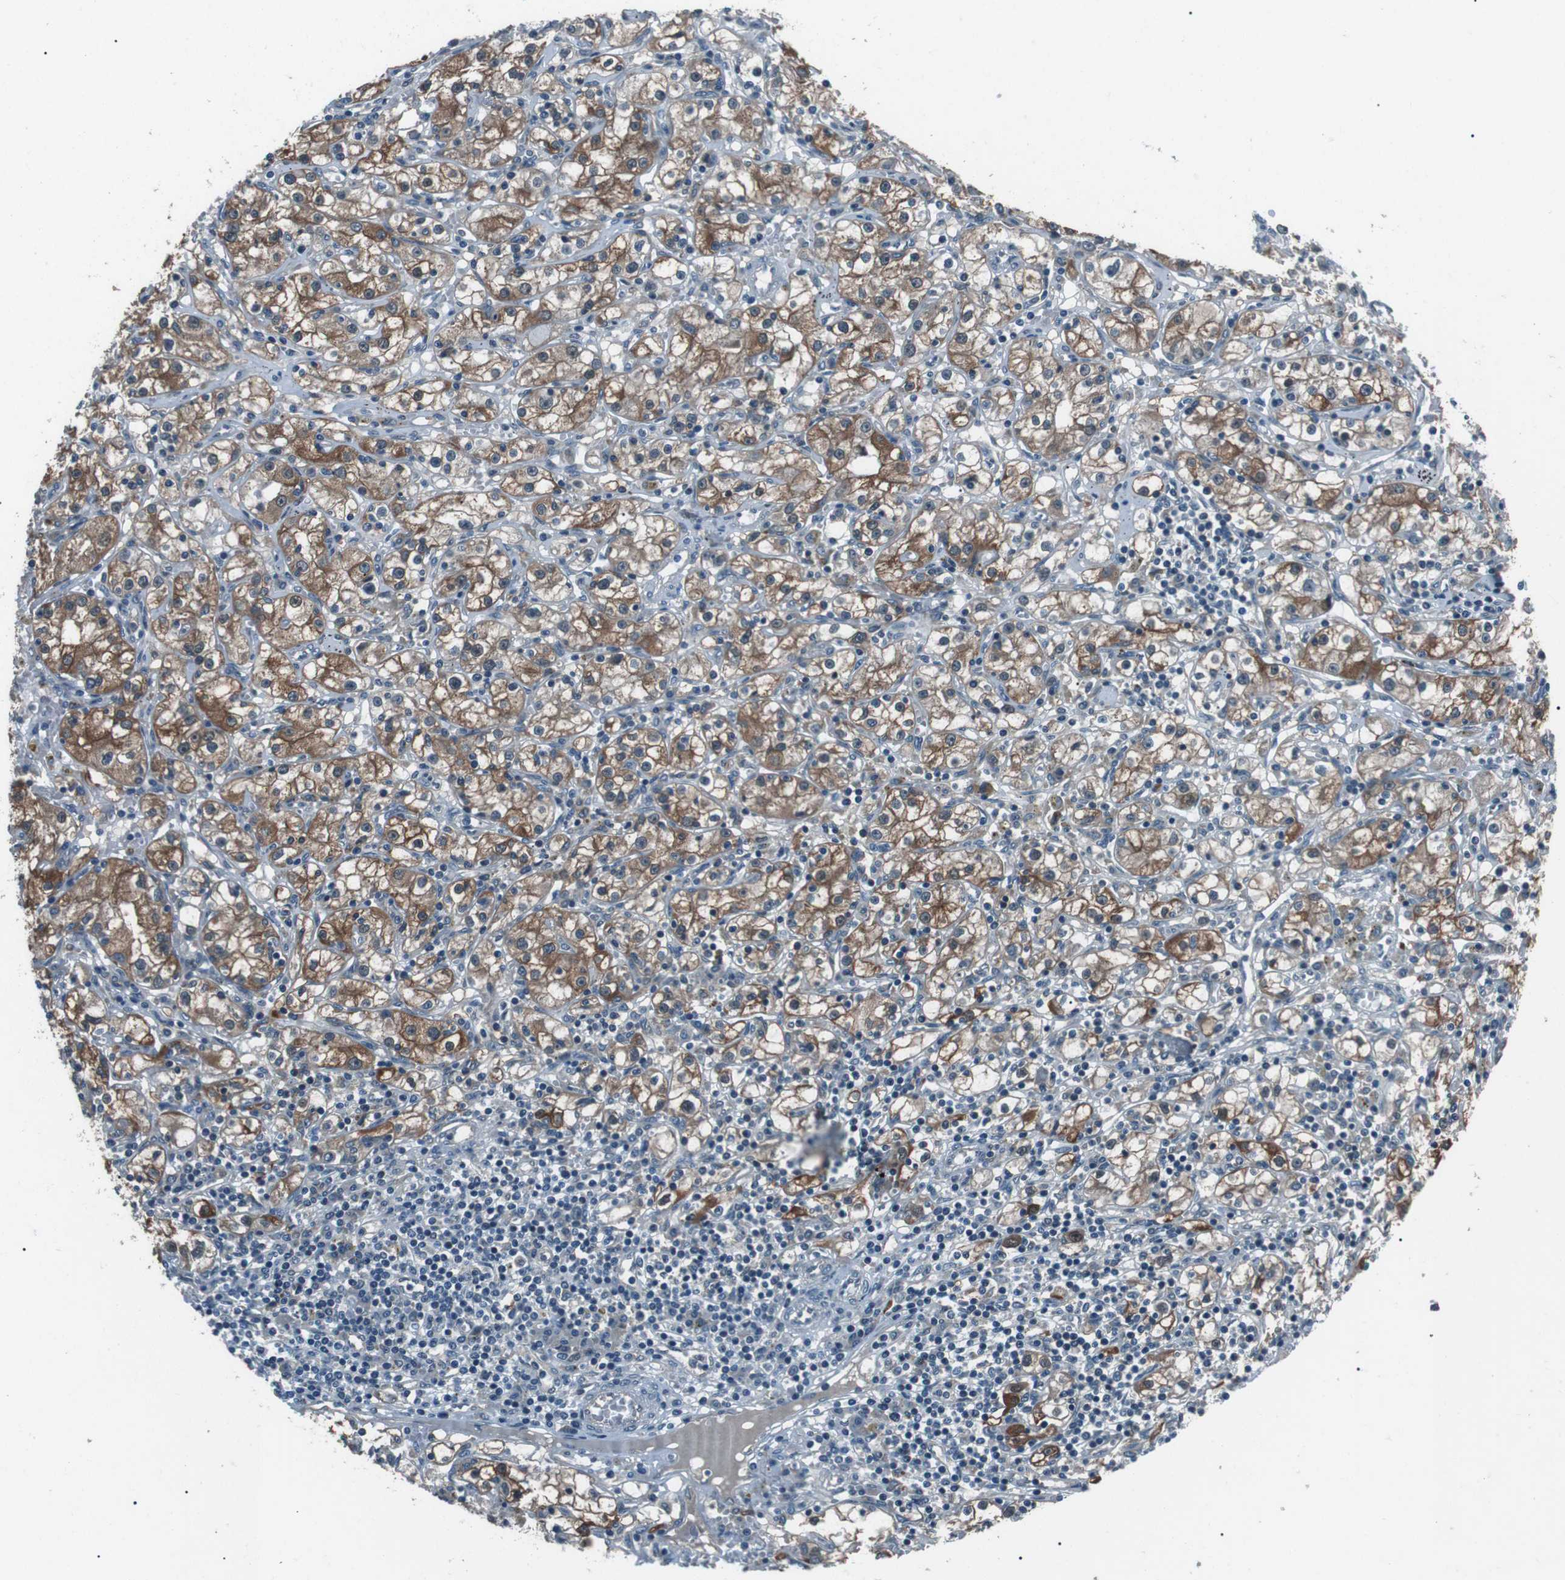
{"staining": {"intensity": "moderate", "quantity": ">75%", "location": "cytoplasmic/membranous"}, "tissue": "renal cancer", "cell_type": "Tumor cells", "image_type": "cancer", "snomed": [{"axis": "morphology", "description": "Adenocarcinoma, NOS"}, {"axis": "topography", "description": "Kidney"}], "caption": "Moderate cytoplasmic/membranous expression is present in approximately >75% of tumor cells in renal adenocarcinoma.", "gene": "LRIG2", "patient": {"sex": "male", "age": 56}}